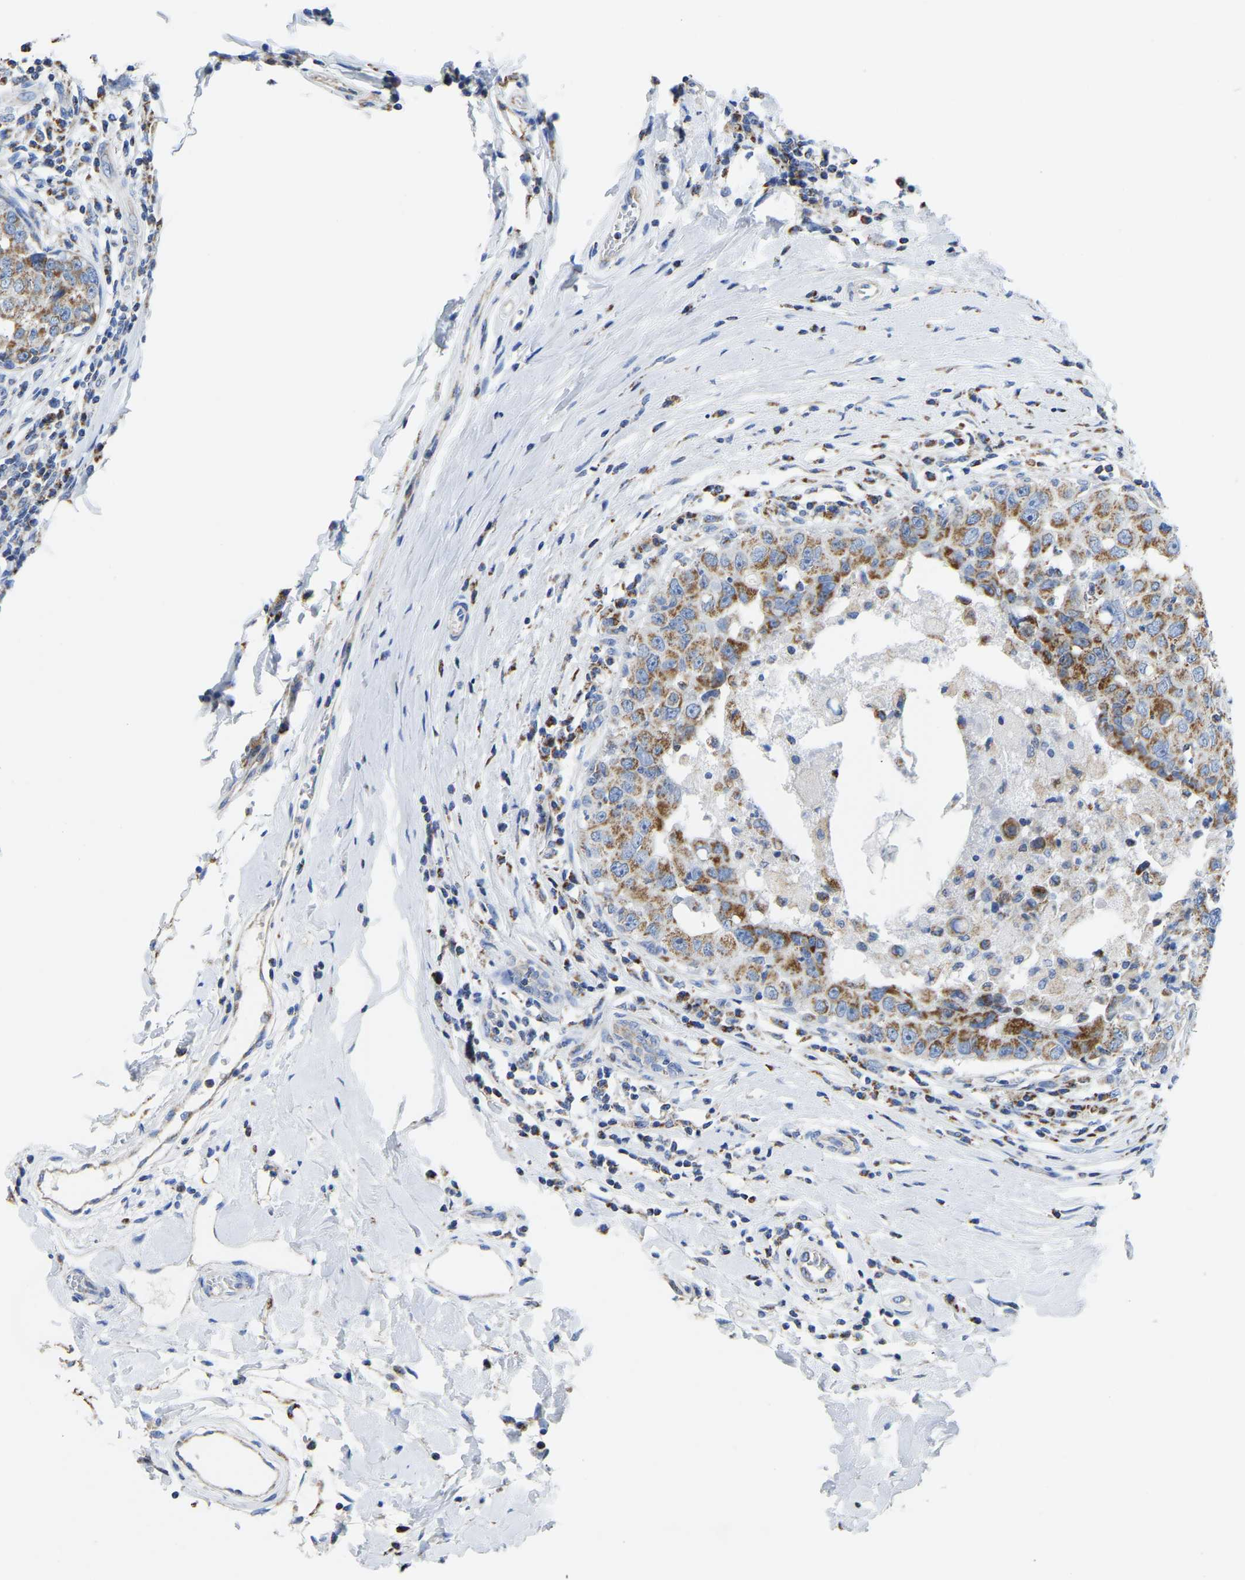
{"staining": {"intensity": "moderate", "quantity": ">75%", "location": "cytoplasmic/membranous"}, "tissue": "breast cancer", "cell_type": "Tumor cells", "image_type": "cancer", "snomed": [{"axis": "morphology", "description": "Duct carcinoma"}, {"axis": "topography", "description": "Breast"}], "caption": "Immunohistochemical staining of human breast cancer displays medium levels of moderate cytoplasmic/membranous protein positivity in approximately >75% of tumor cells.", "gene": "ETFA", "patient": {"sex": "female", "age": 27}}